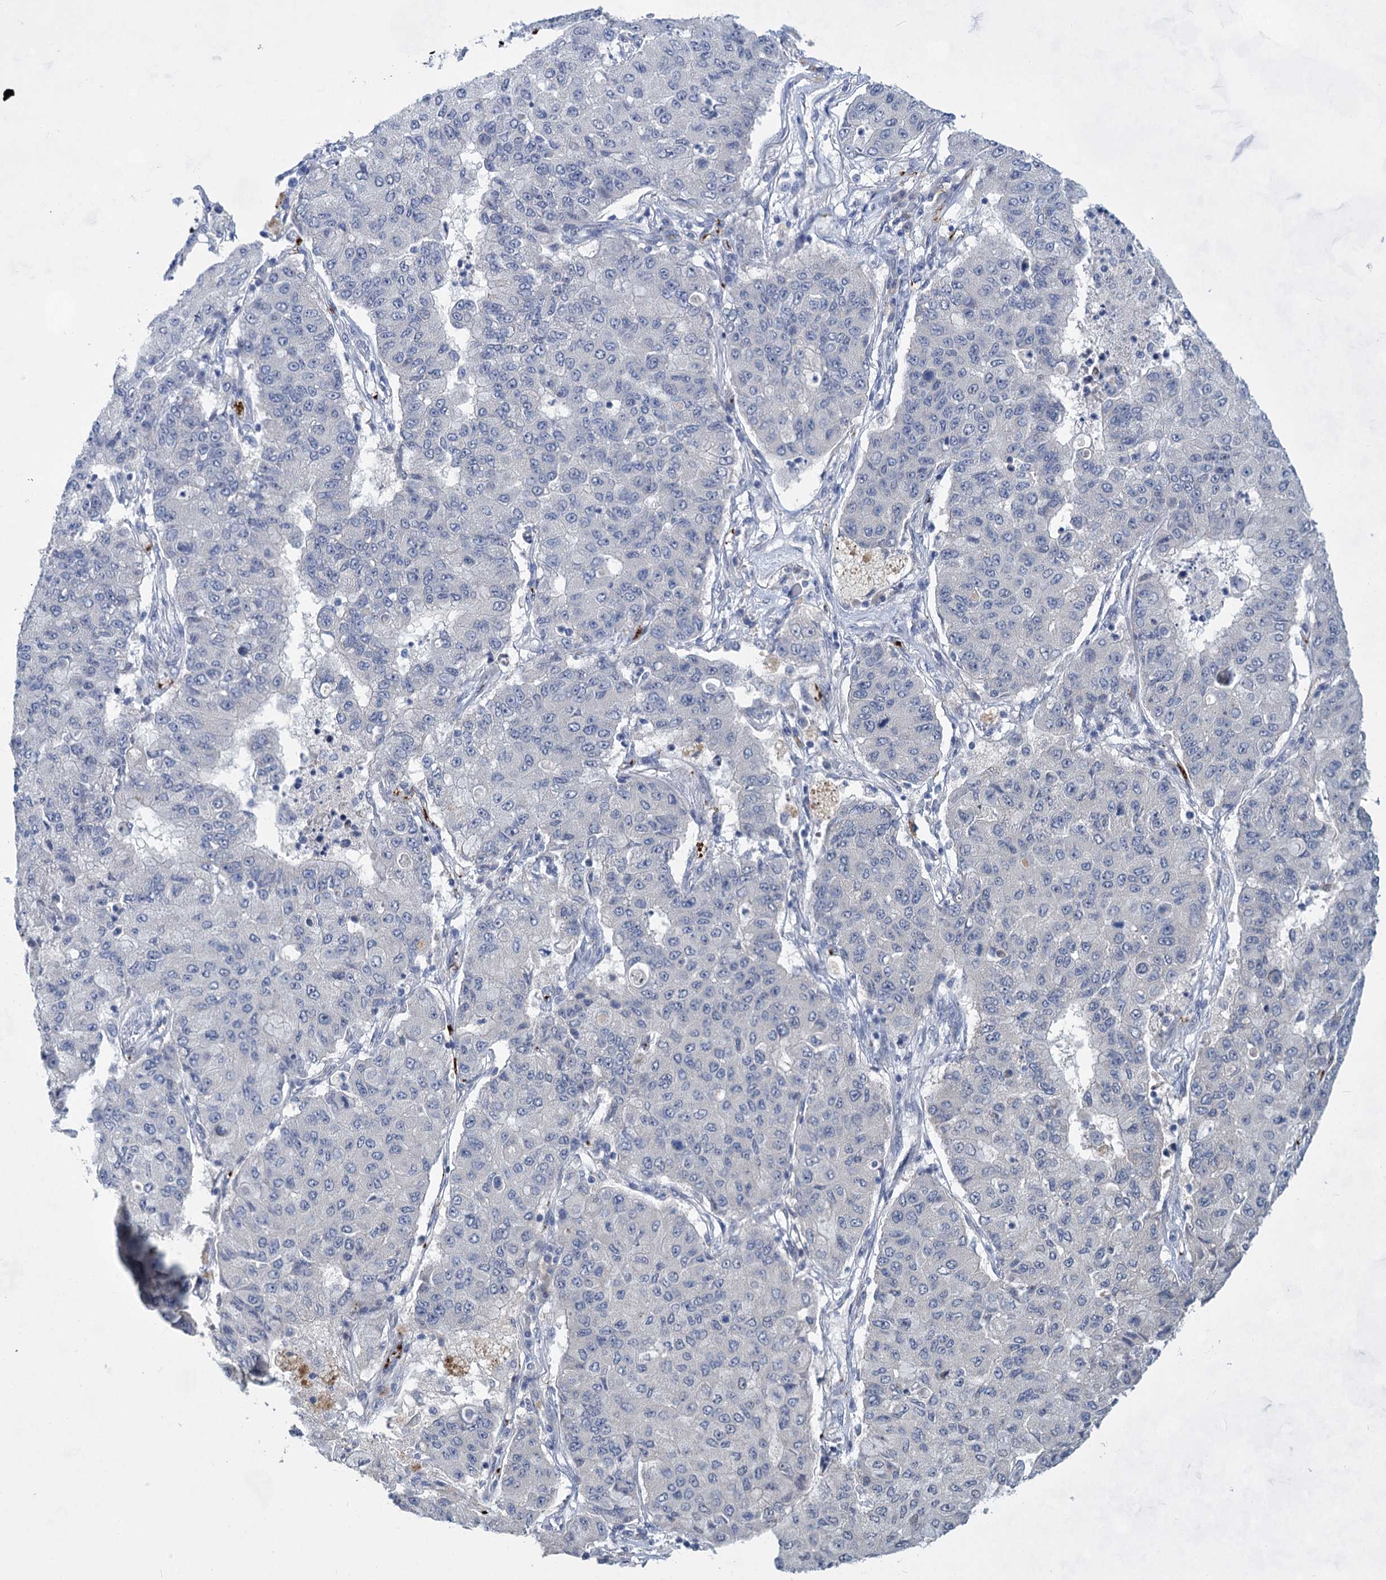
{"staining": {"intensity": "negative", "quantity": "none", "location": "none"}, "tissue": "lung cancer", "cell_type": "Tumor cells", "image_type": "cancer", "snomed": [{"axis": "morphology", "description": "Squamous cell carcinoma, NOS"}, {"axis": "topography", "description": "Lung"}], "caption": "Human lung squamous cell carcinoma stained for a protein using IHC shows no positivity in tumor cells.", "gene": "MON2", "patient": {"sex": "male", "age": 74}}